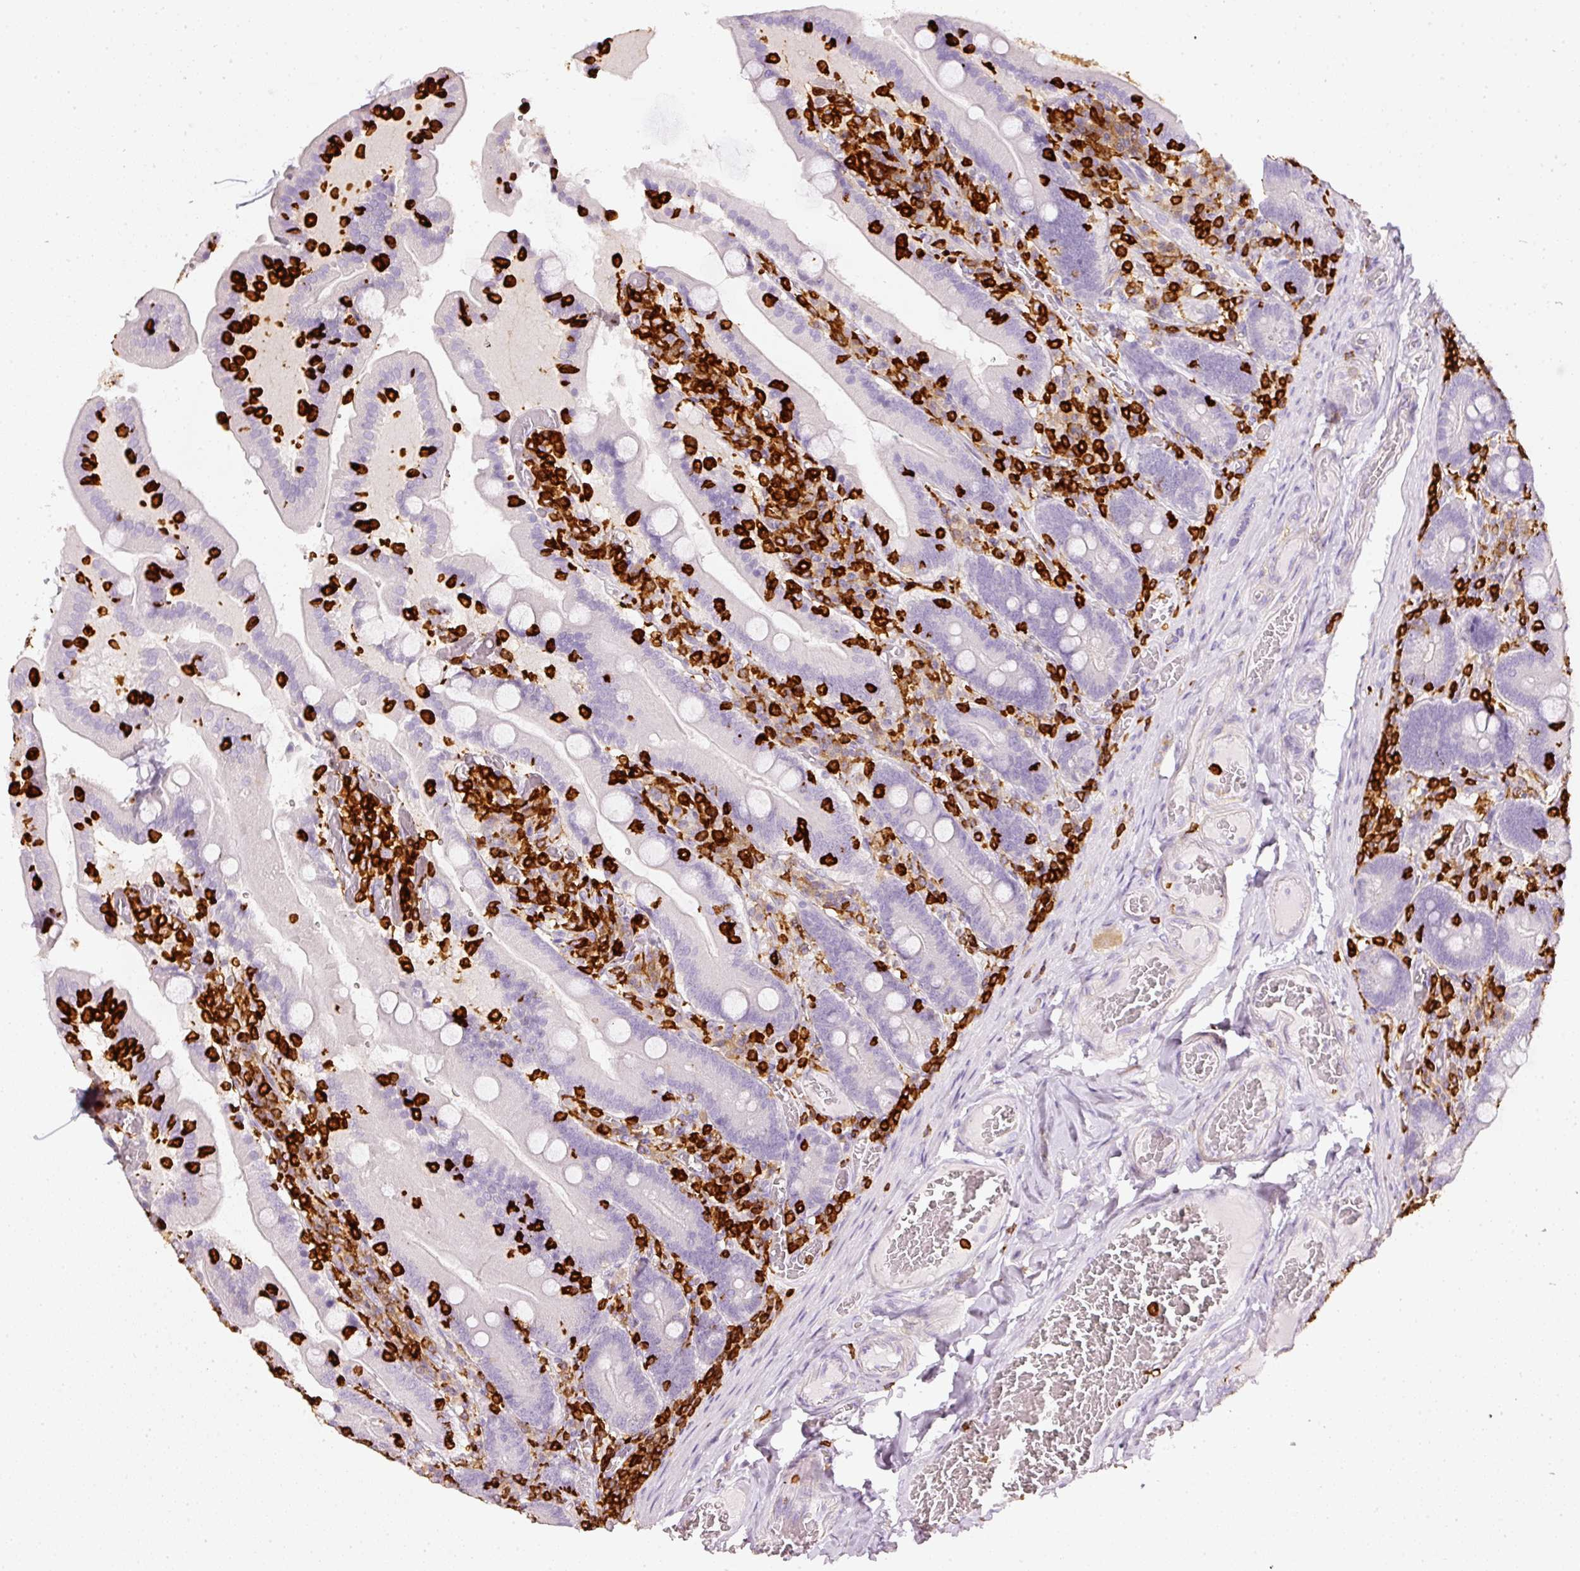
{"staining": {"intensity": "negative", "quantity": "none", "location": "none"}, "tissue": "duodenum", "cell_type": "Glandular cells", "image_type": "normal", "snomed": [{"axis": "morphology", "description": "Normal tissue, NOS"}, {"axis": "topography", "description": "Duodenum"}], "caption": "High power microscopy photomicrograph of an immunohistochemistry micrograph of normal duodenum, revealing no significant positivity in glandular cells. (DAB immunohistochemistry (IHC), high magnification).", "gene": "EVL", "patient": {"sex": "female", "age": 62}}